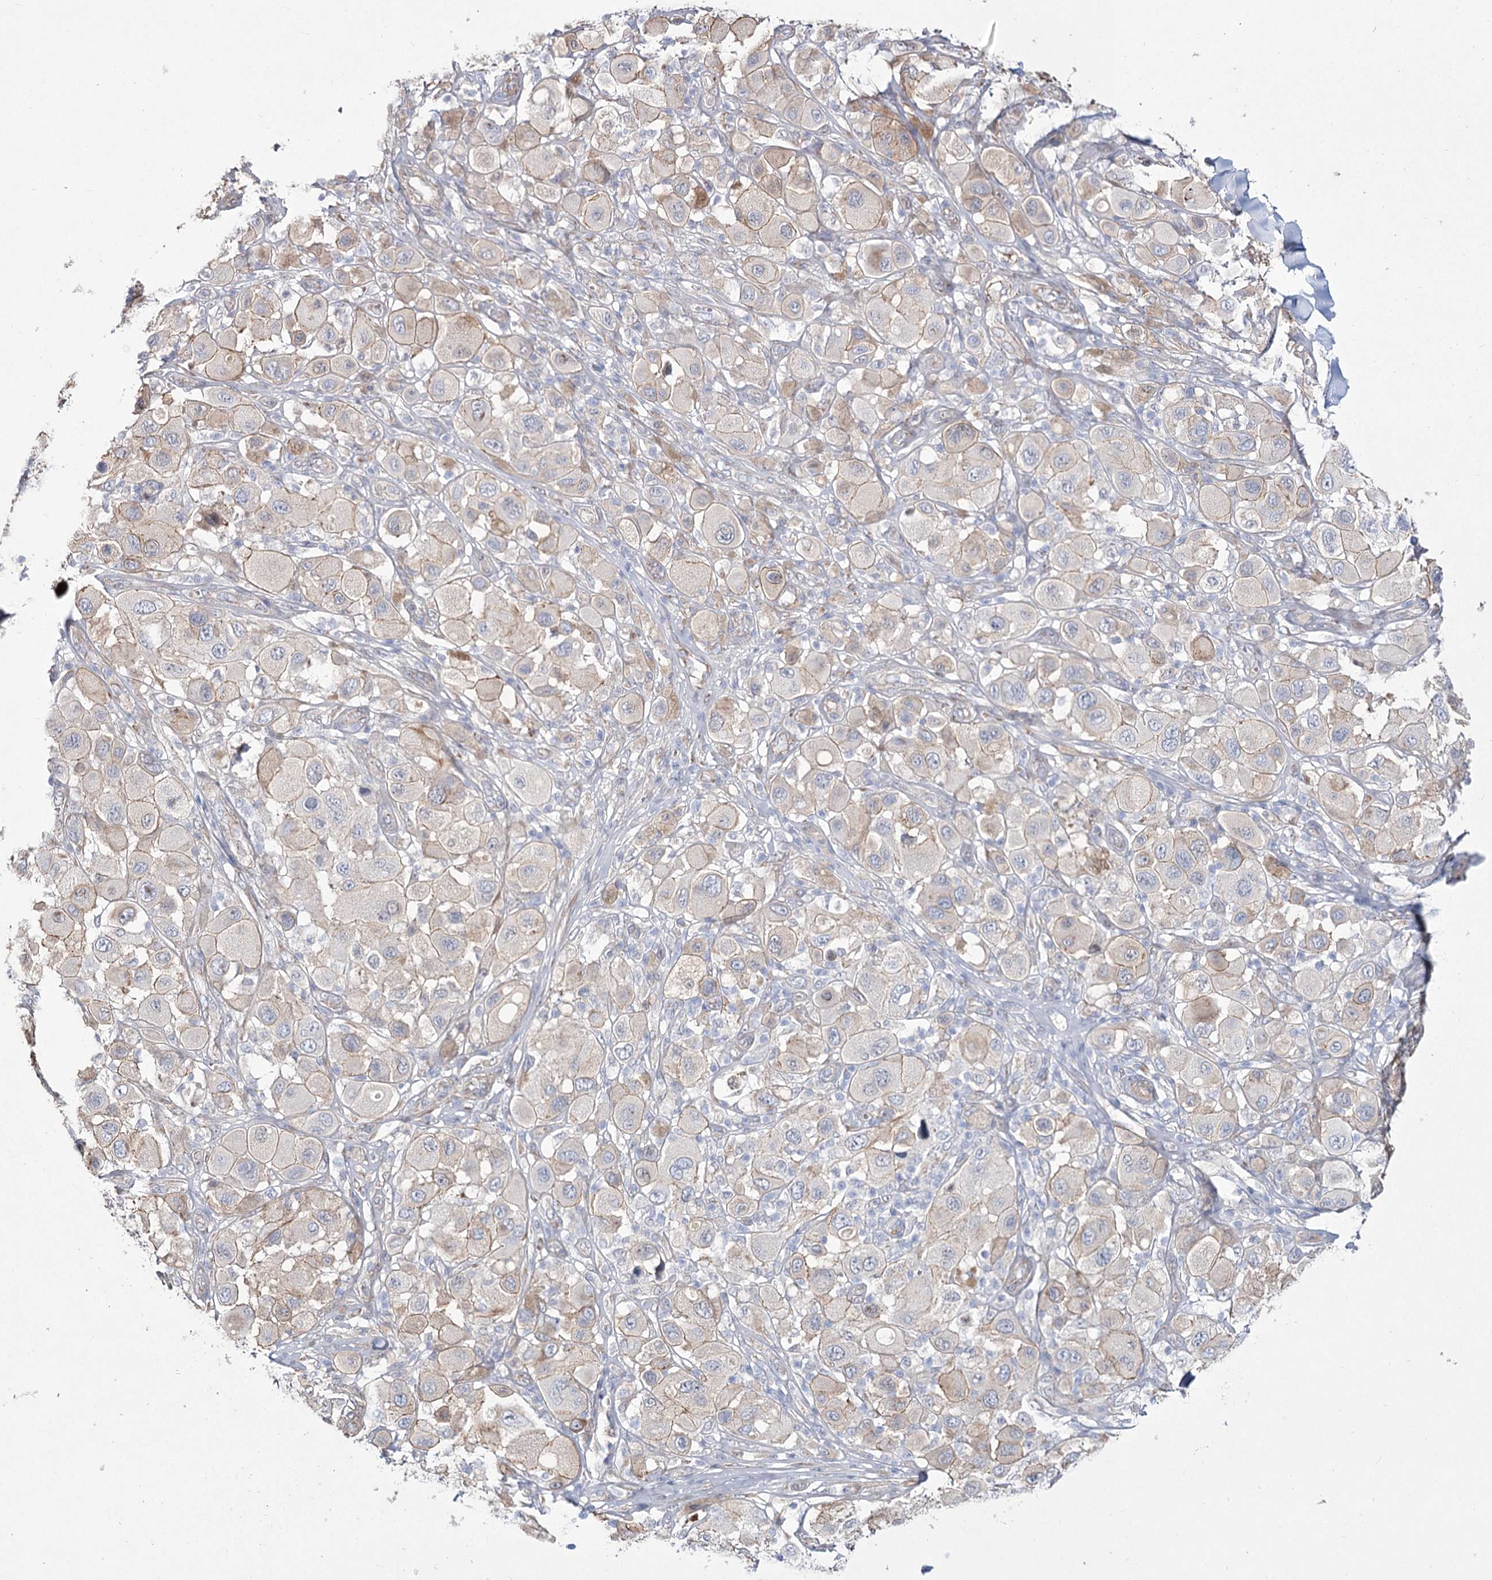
{"staining": {"intensity": "weak", "quantity": ">75%", "location": "cytoplasmic/membranous"}, "tissue": "melanoma", "cell_type": "Tumor cells", "image_type": "cancer", "snomed": [{"axis": "morphology", "description": "Malignant melanoma, Metastatic site"}, {"axis": "topography", "description": "Skin"}], "caption": "Immunohistochemical staining of human melanoma exhibits low levels of weak cytoplasmic/membranous staining in approximately >75% of tumor cells.", "gene": "ME3", "patient": {"sex": "male", "age": 41}}